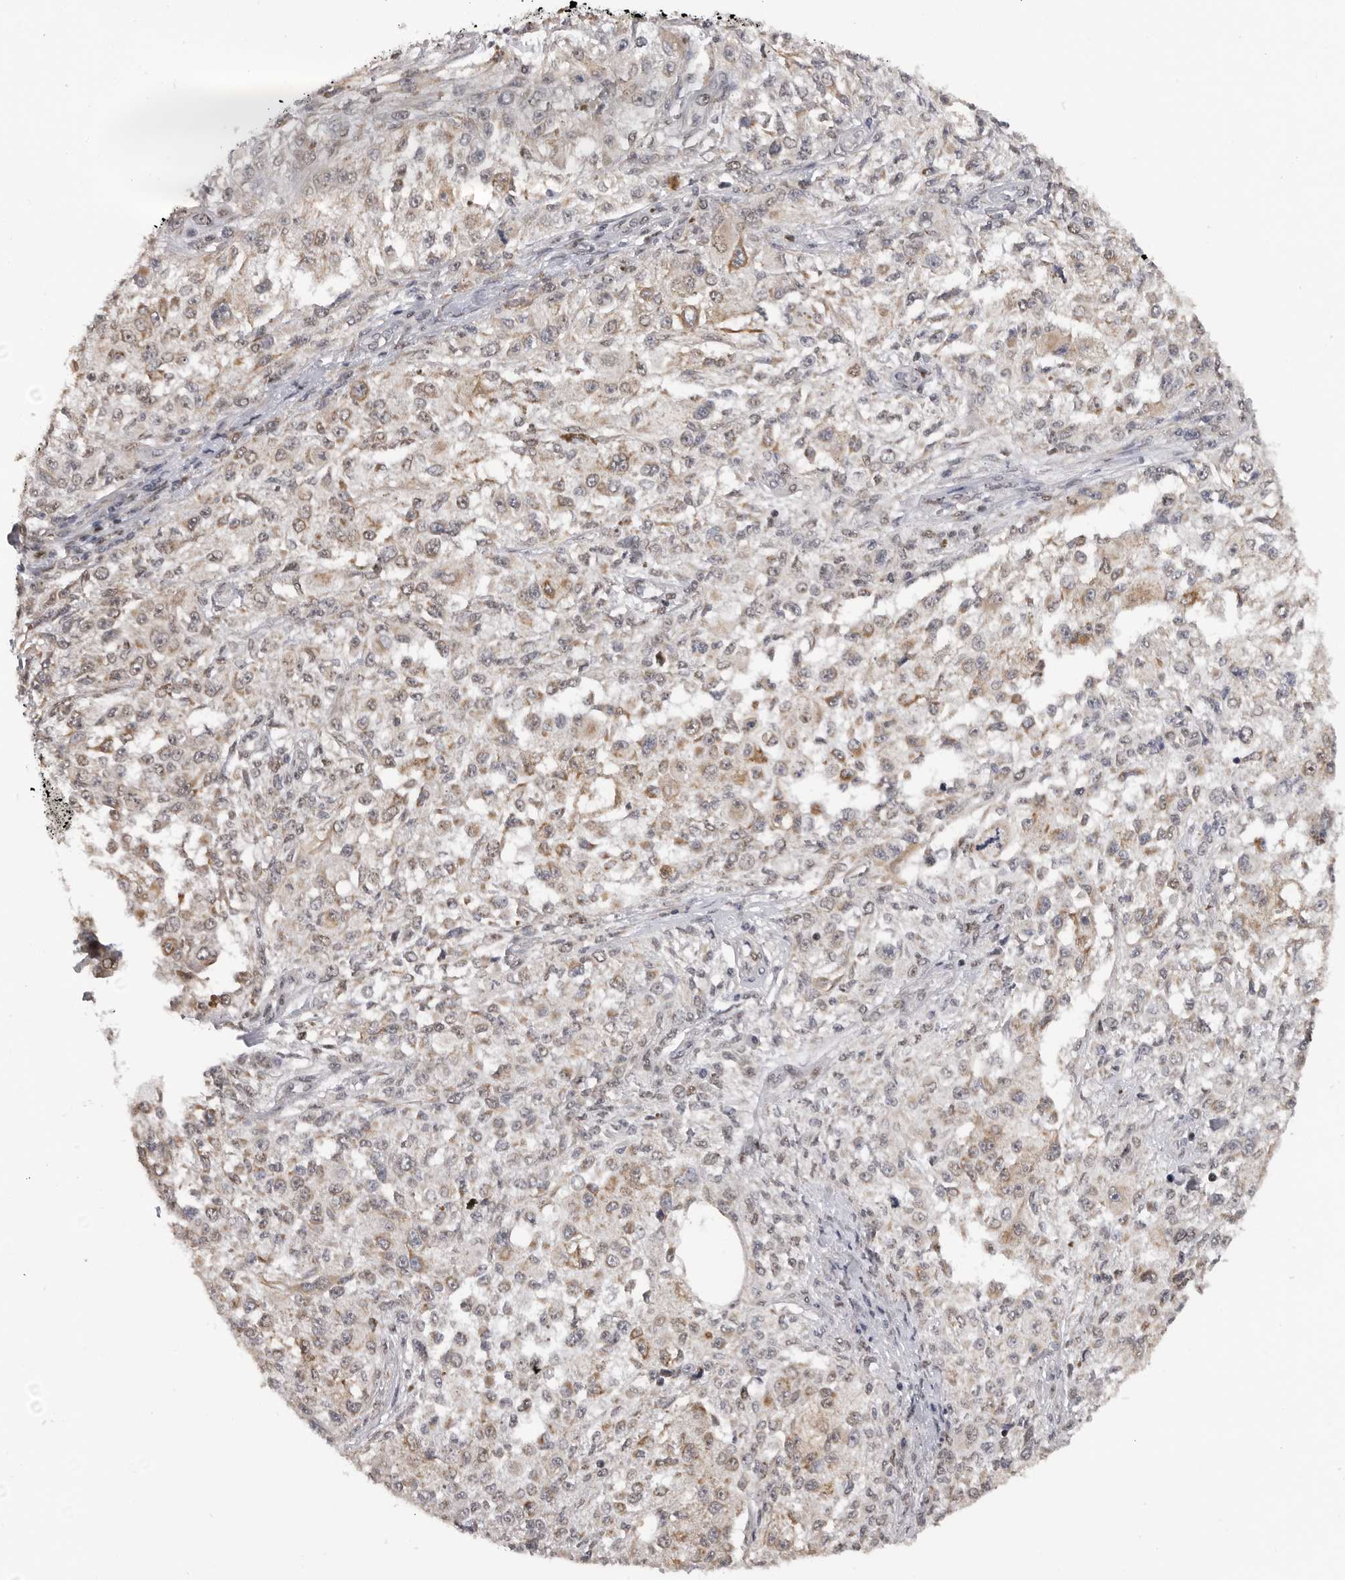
{"staining": {"intensity": "weak", "quantity": ">75%", "location": "cytoplasmic/membranous,nuclear"}, "tissue": "melanoma", "cell_type": "Tumor cells", "image_type": "cancer", "snomed": [{"axis": "morphology", "description": "Necrosis, NOS"}, {"axis": "morphology", "description": "Malignant melanoma, NOS"}, {"axis": "topography", "description": "Skin"}], "caption": "Melanoma tissue displays weak cytoplasmic/membranous and nuclear expression in approximately >75% of tumor cells, visualized by immunohistochemistry. Nuclei are stained in blue.", "gene": "SMARCC1", "patient": {"sex": "female", "age": 87}}